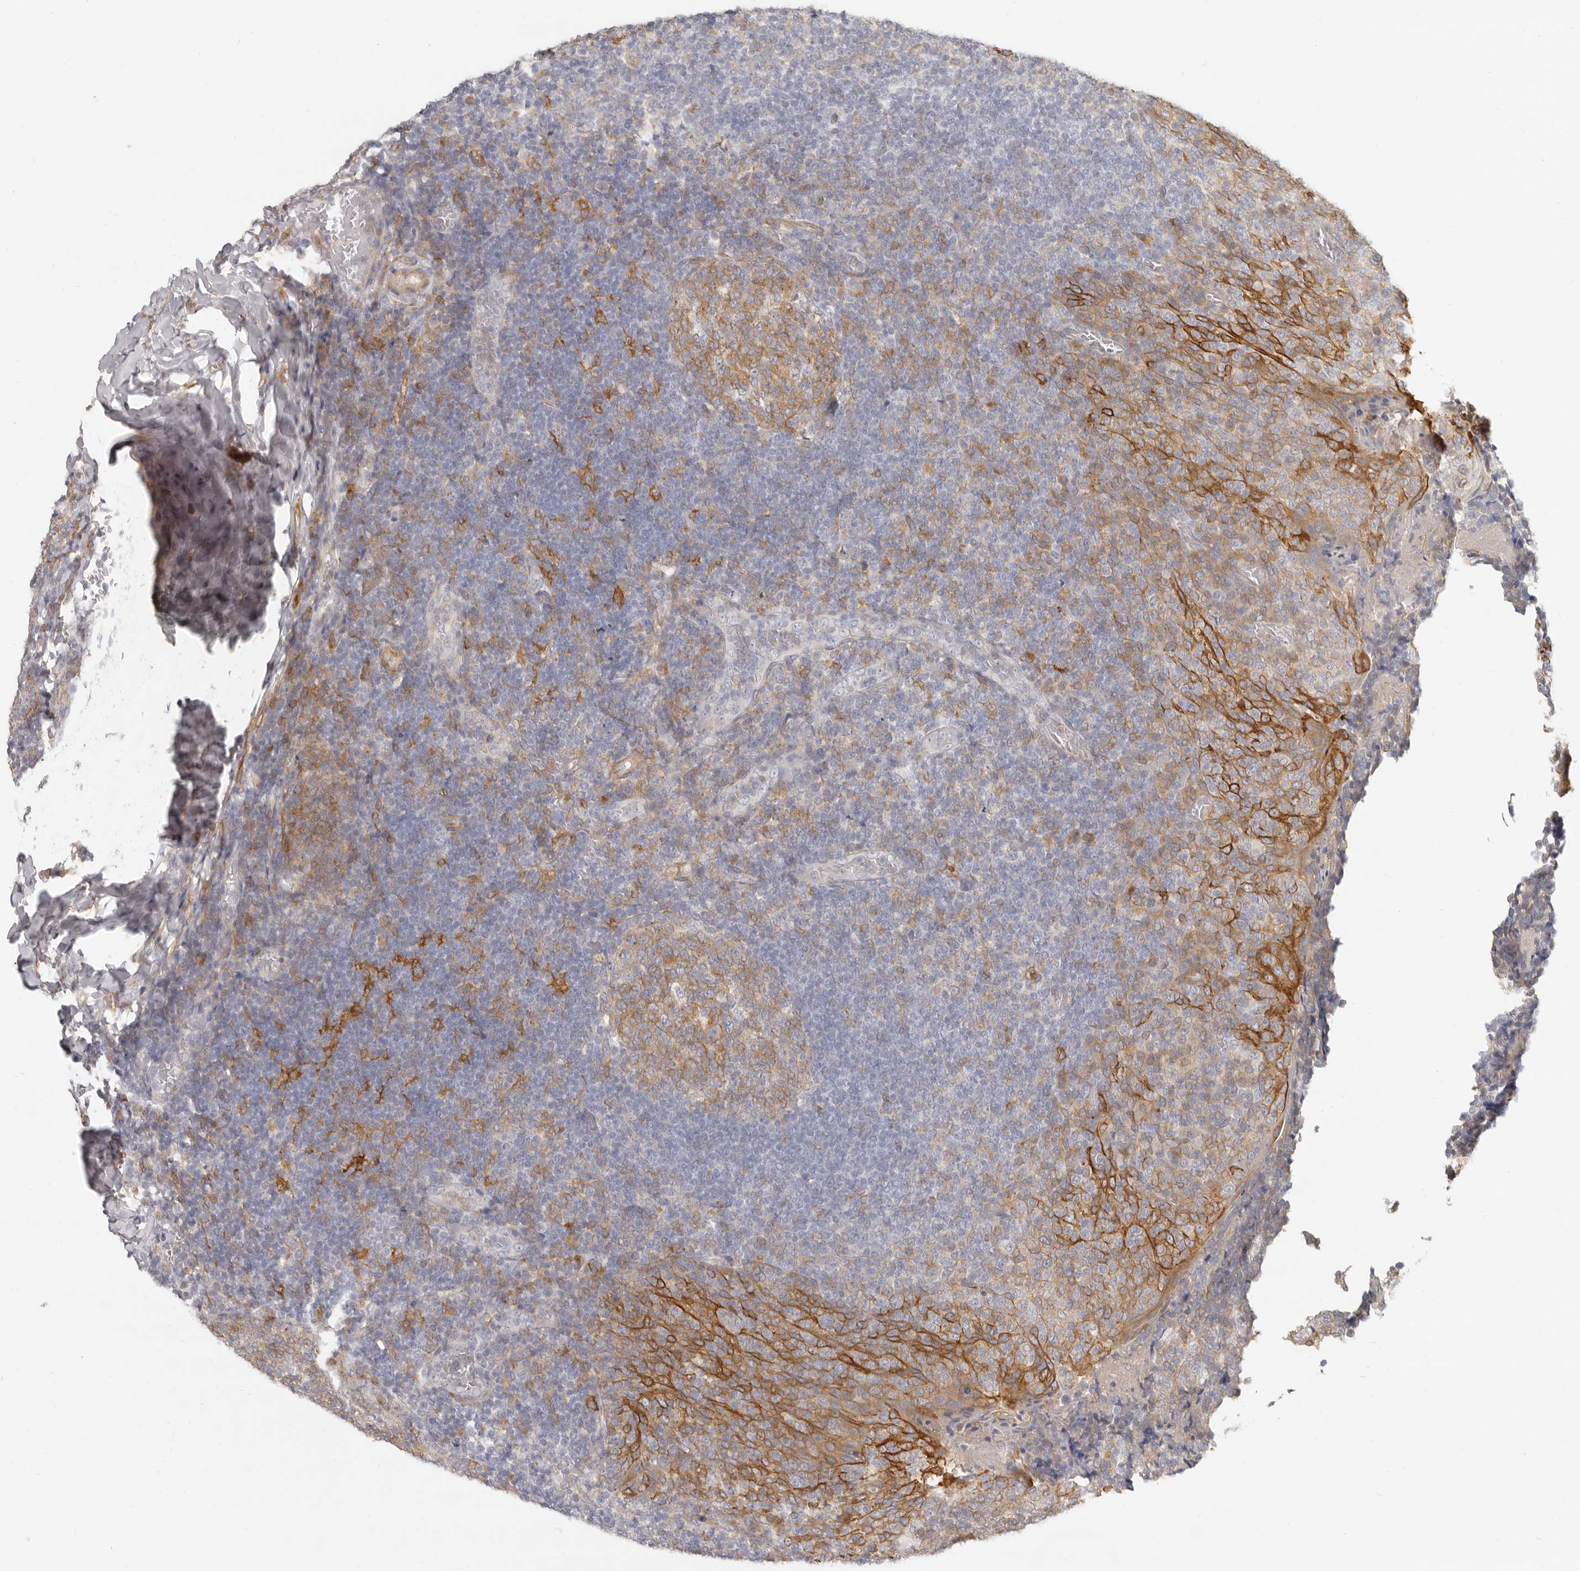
{"staining": {"intensity": "weak", "quantity": "25%-75%", "location": "cytoplasmic/membranous"}, "tissue": "tonsil", "cell_type": "Germinal center cells", "image_type": "normal", "snomed": [{"axis": "morphology", "description": "Normal tissue, NOS"}, {"axis": "topography", "description": "Tonsil"}], "caption": "Immunohistochemistry (IHC) histopathology image of benign tonsil: human tonsil stained using immunohistochemistry (IHC) reveals low levels of weak protein expression localized specifically in the cytoplasmic/membranous of germinal center cells, appearing as a cytoplasmic/membranous brown color.", "gene": "NIBAN1", "patient": {"sex": "female", "age": 19}}